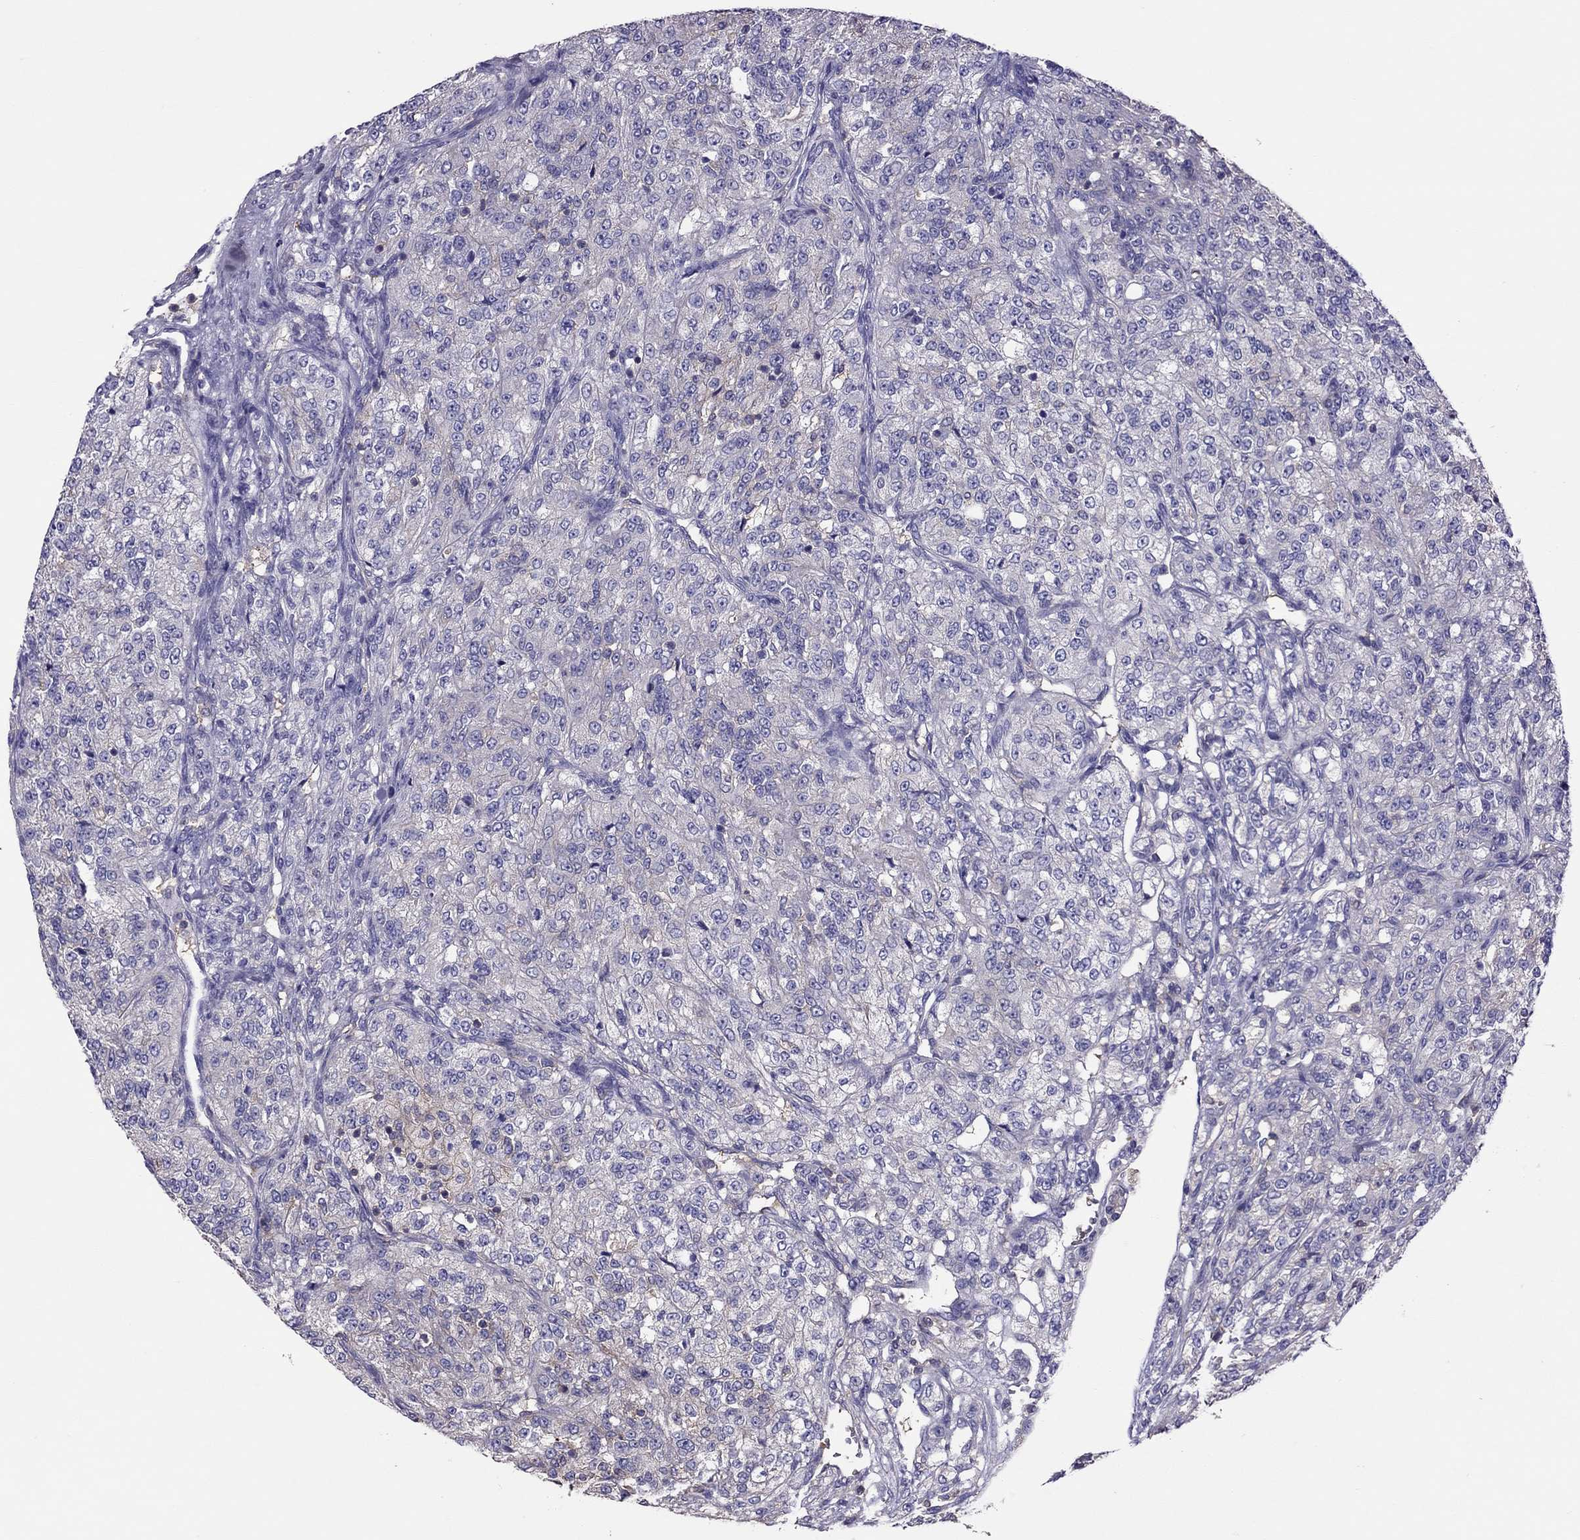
{"staining": {"intensity": "negative", "quantity": "none", "location": "none"}, "tissue": "renal cancer", "cell_type": "Tumor cells", "image_type": "cancer", "snomed": [{"axis": "morphology", "description": "Adenocarcinoma, NOS"}, {"axis": "topography", "description": "Kidney"}], "caption": "A micrograph of renal adenocarcinoma stained for a protein reveals no brown staining in tumor cells.", "gene": "TEX22", "patient": {"sex": "female", "age": 63}}